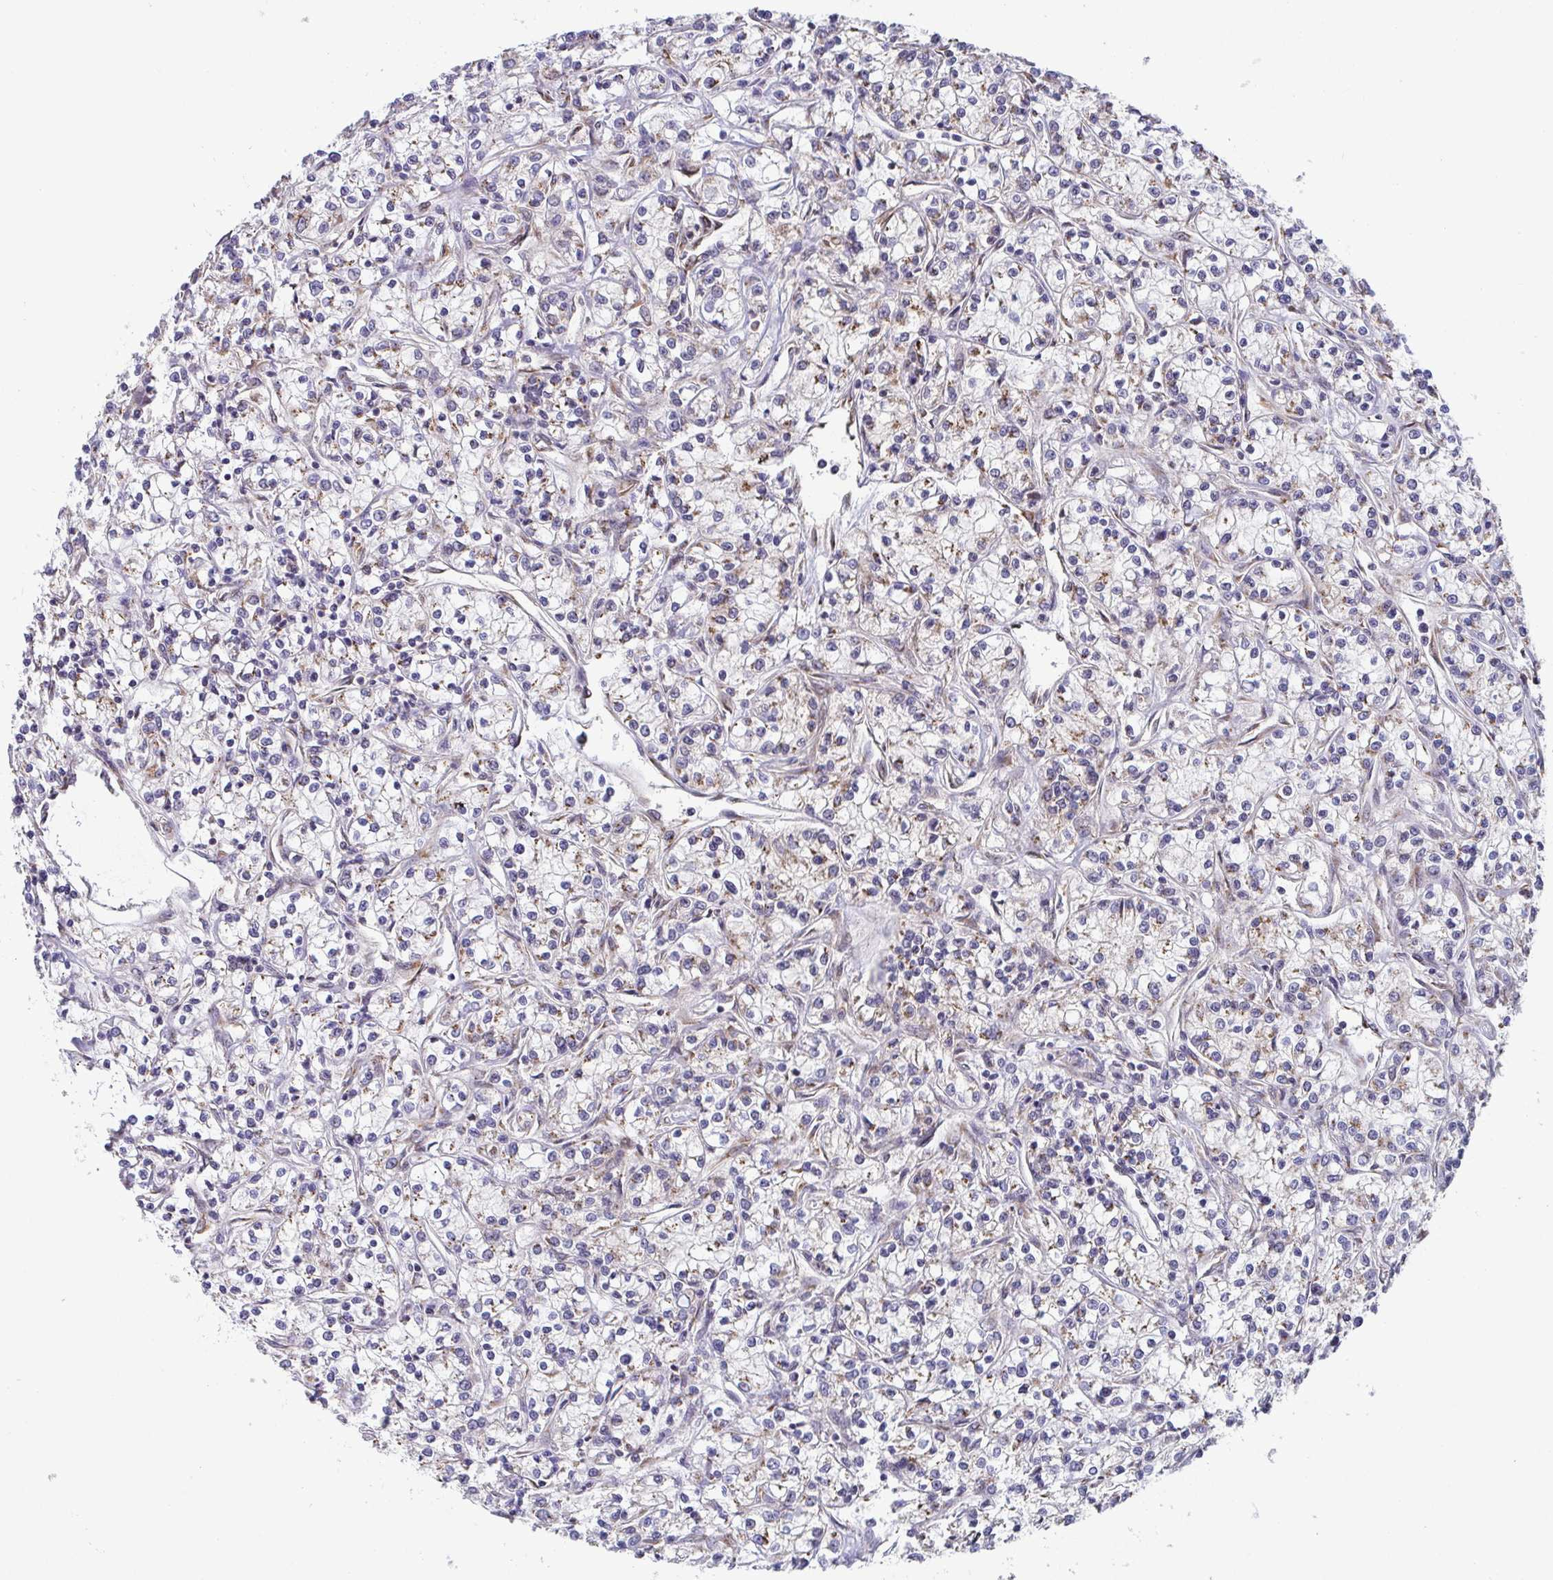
{"staining": {"intensity": "moderate", "quantity": "<25%", "location": "cytoplasmic/membranous"}, "tissue": "renal cancer", "cell_type": "Tumor cells", "image_type": "cancer", "snomed": [{"axis": "morphology", "description": "Adenocarcinoma, NOS"}, {"axis": "topography", "description": "Kidney"}], "caption": "Renal adenocarcinoma stained for a protein (brown) exhibits moderate cytoplasmic/membranous positive expression in about <25% of tumor cells.", "gene": "ATP5MJ", "patient": {"sex": "female", "age": 59}}